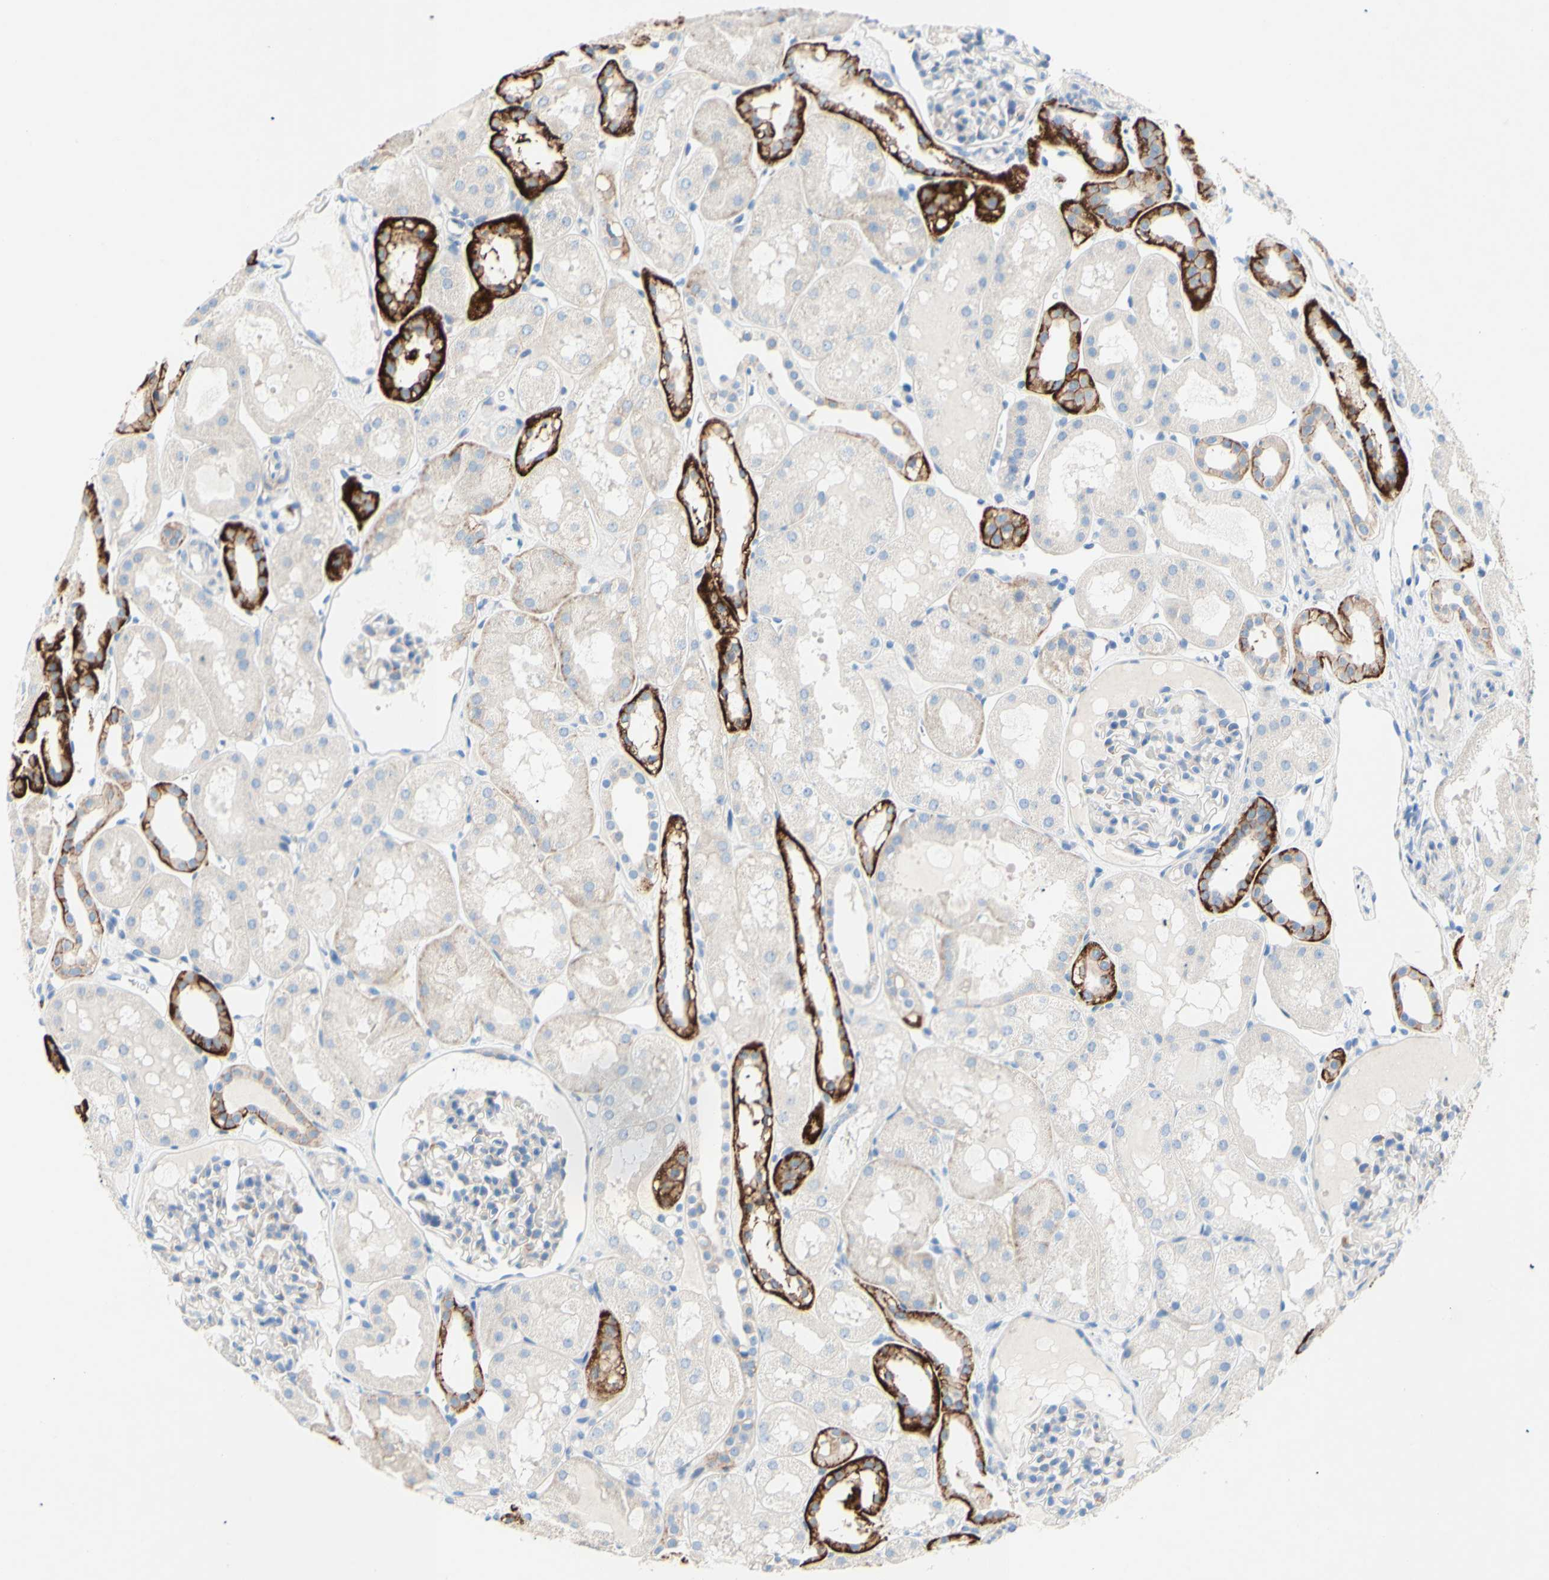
{"staining": {"intensity": "negative", "quantity": "none", "location": "none"}, "tissue": "kidney", "cell_type": "Cells in glomeruli", "image_type": "normal", "snomed": [{"axis": "morphology", "description": "Normal tissue, NOS"}, {"axis": "topography", "description": "Kidney"}, {"axis": "topography", "description": "Urinary bladder"}], "caption": "IHC image of benign kidney: human kidney stained with DAB exhibits no significant protein expression in cells in glomeruli. (DAB (3,3'-diaminobenzidine) immunohistochemistry (IHC) with hematoxylin counter stain).", "gene": "TMIGD2", "patient": {"sex": "male", "age": 16}}